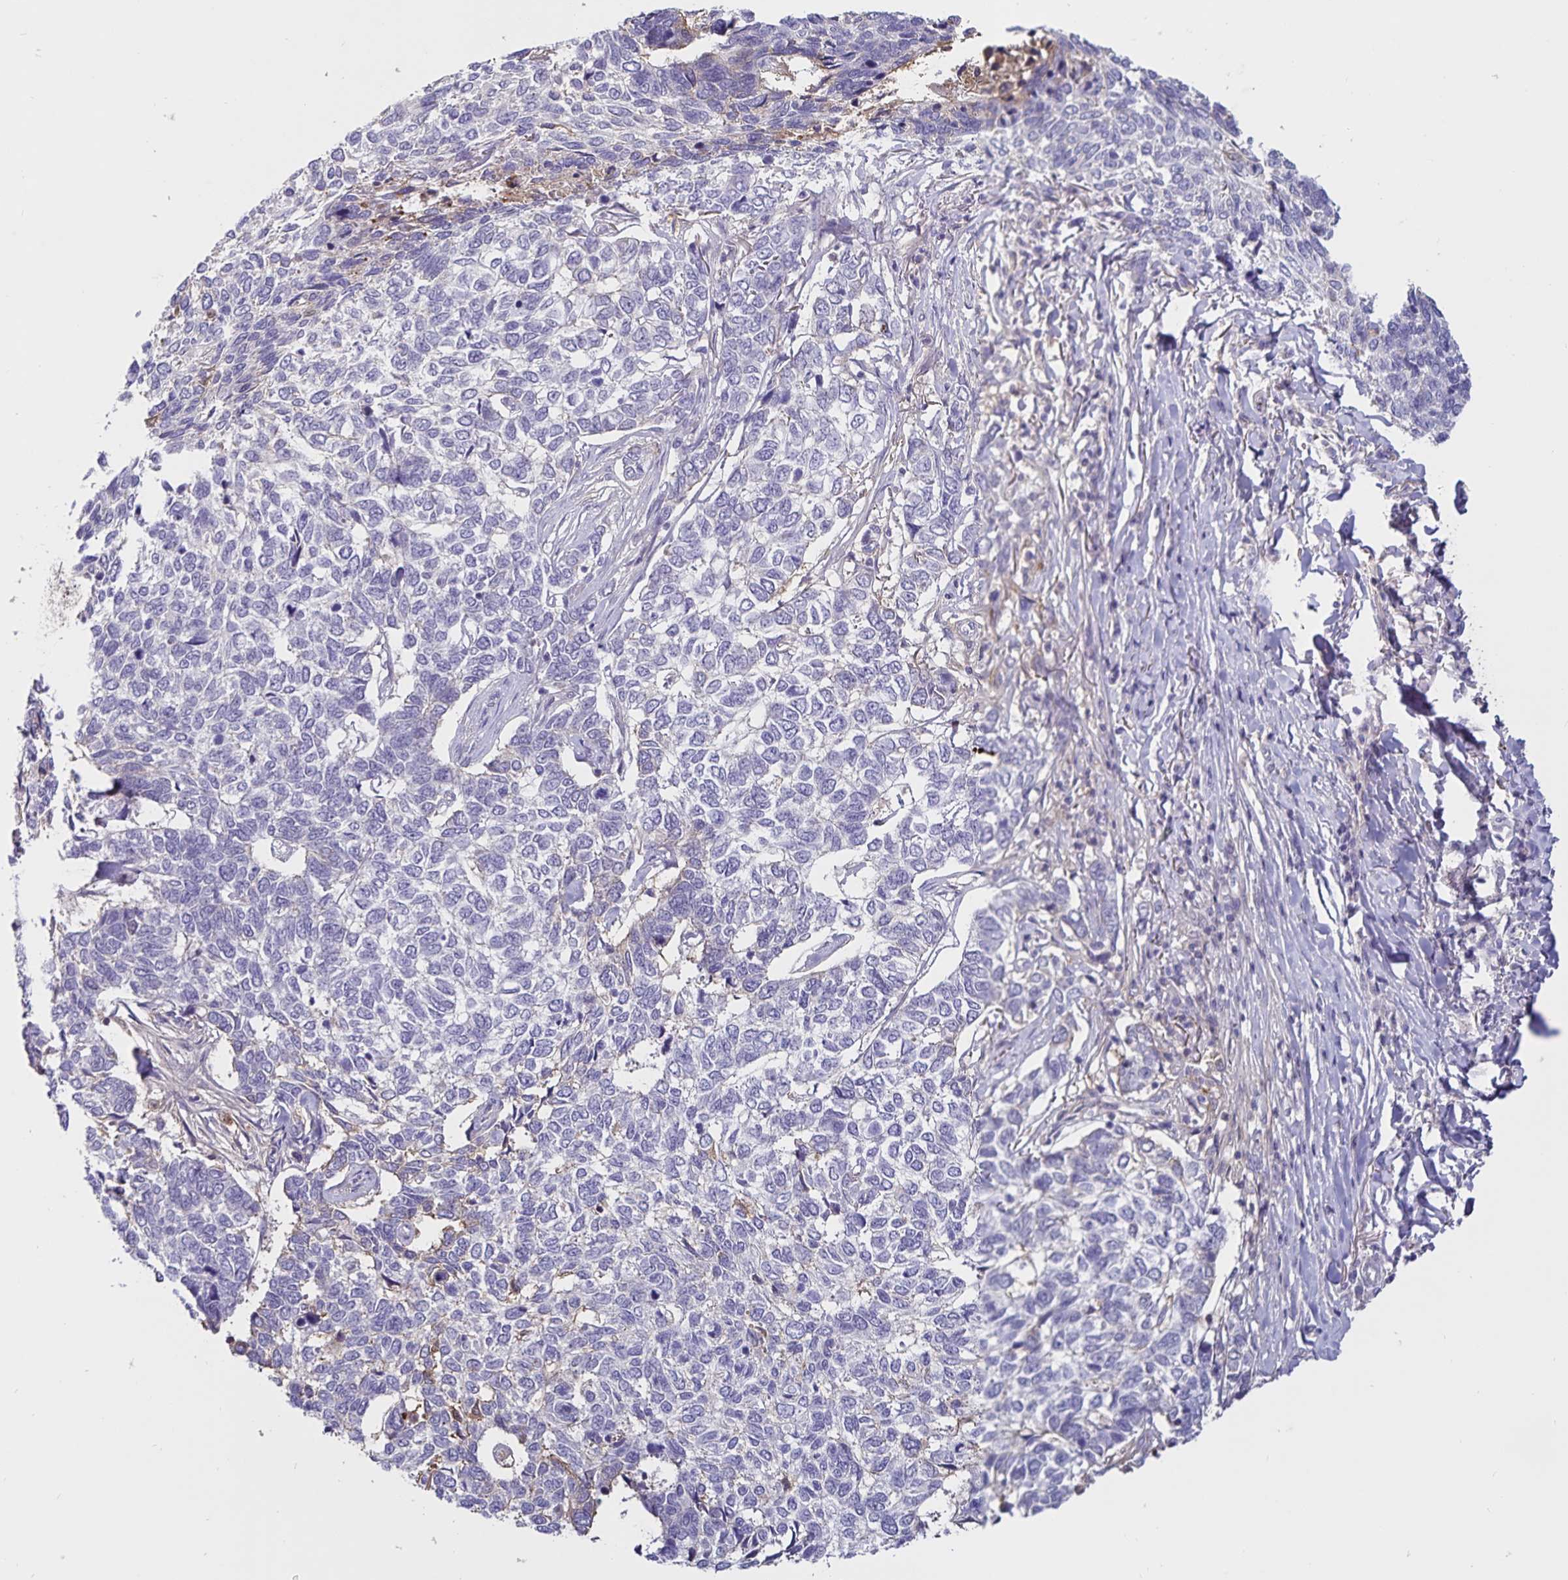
{"staining": {"intensity": "negative", "quantity": "none", "location": "none"}, "tissue": "skin cancer", "cell_type": "Tumor cells", "image_type": "cancer", "snomed": [{"axis": "morphology", "description": "Basal cell carcinoma"}, {"axis": "topography", "description": "Skin"}], "caption": "DAB immunohistochemical staining of human skin cancer (basal cell carcinoma) shows no significant staining in tumor cells. (Brightfield microscopy of DAB (3,3'-diaminobenzidine) immunohistochemistry at high magnification).", "gene": "FGG", "patient": {"sex": "female", "age": 65}}